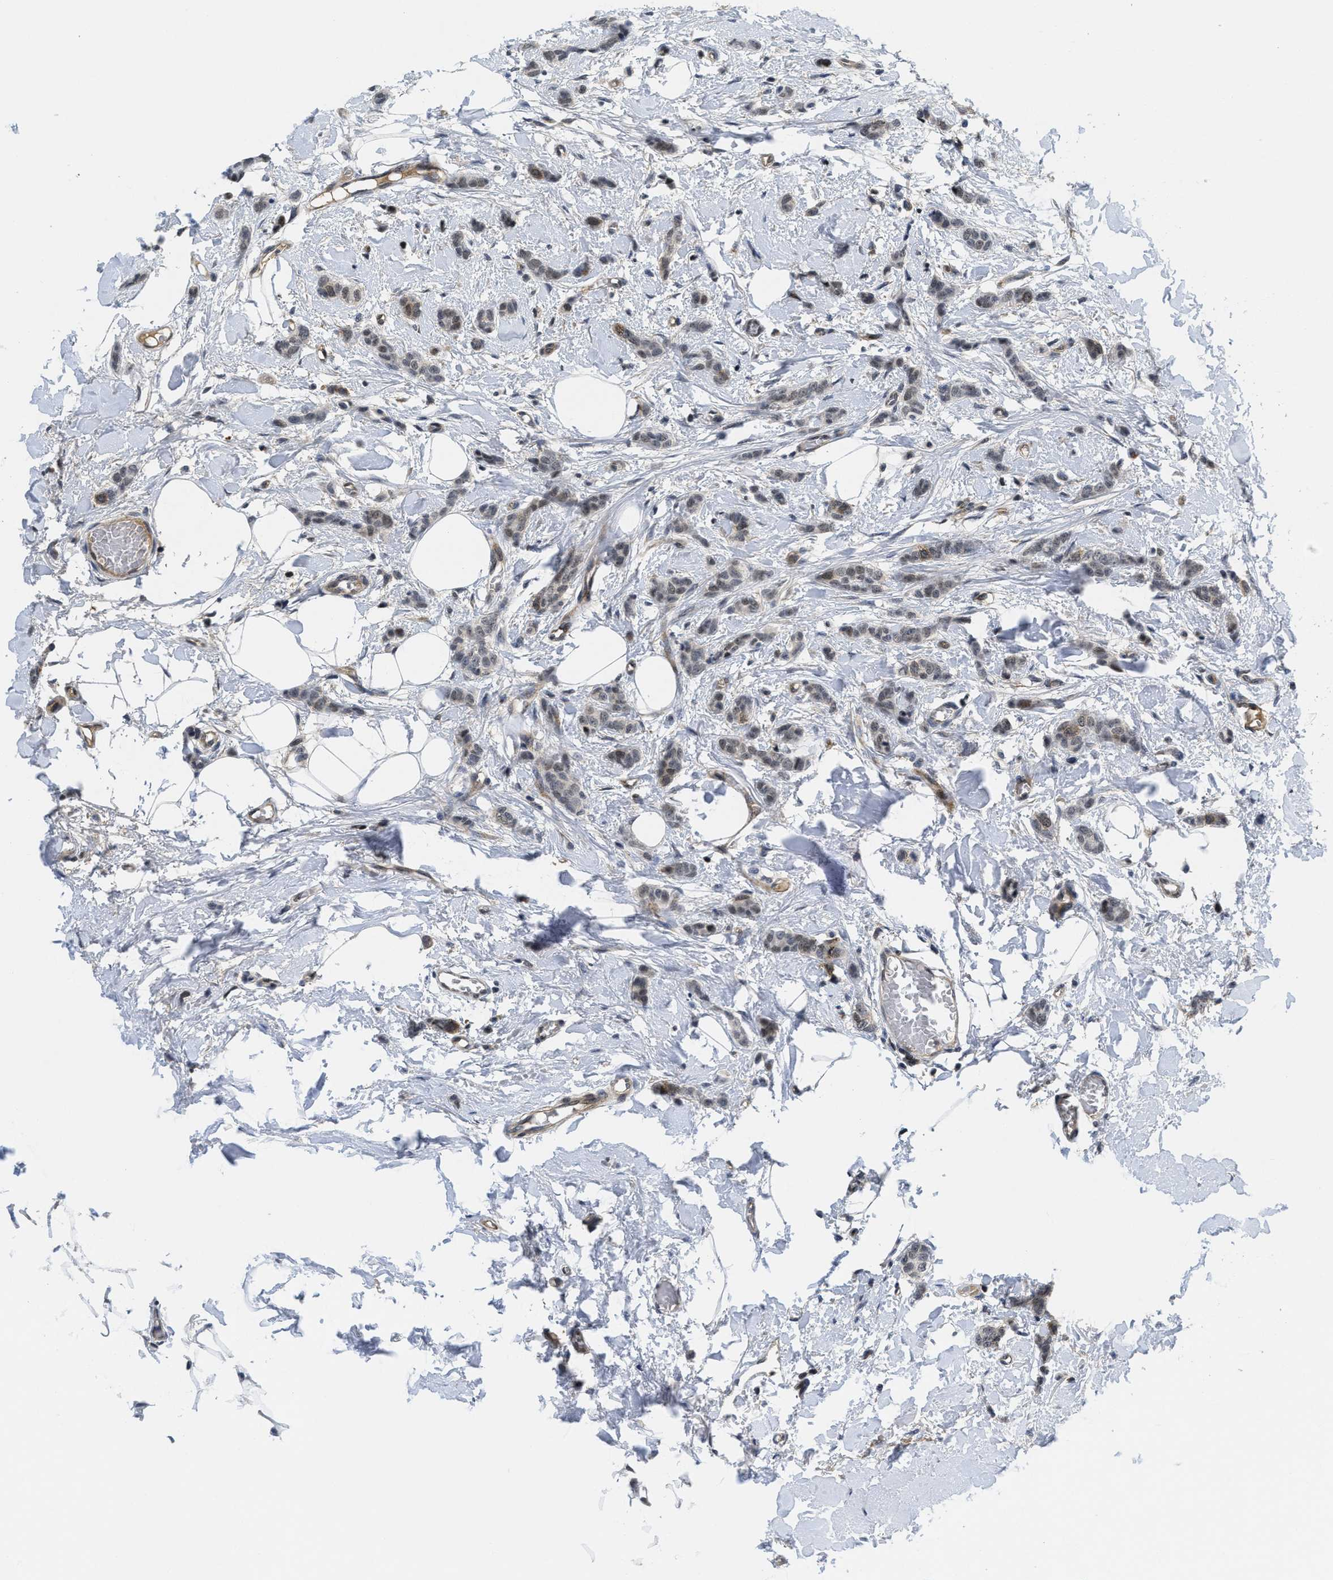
{"staining": {"intensity": "weak", "quantity": ">75%", "location": "cytoplasmic/membranous"}, "tissue": "breast cancer", "cell_type": "Tumor cells", "image_type": "cancer", "snomed": [{"axis": "morphology", "description": "Lobular carcinoma"}, {"axis": "topography", "description": "Skin"}, {"axis": "topography", "description": "Breast"}], "caption": "Immunohistochemical staining of breast cancer shows weak cytoplasmic/membranous protein expression in about >75% of tumor cells. (DAB IHC with brightfield microscopy, high magnification).", "gene": "HIF1A", "patient": {"sex": "female", "age": 46}}